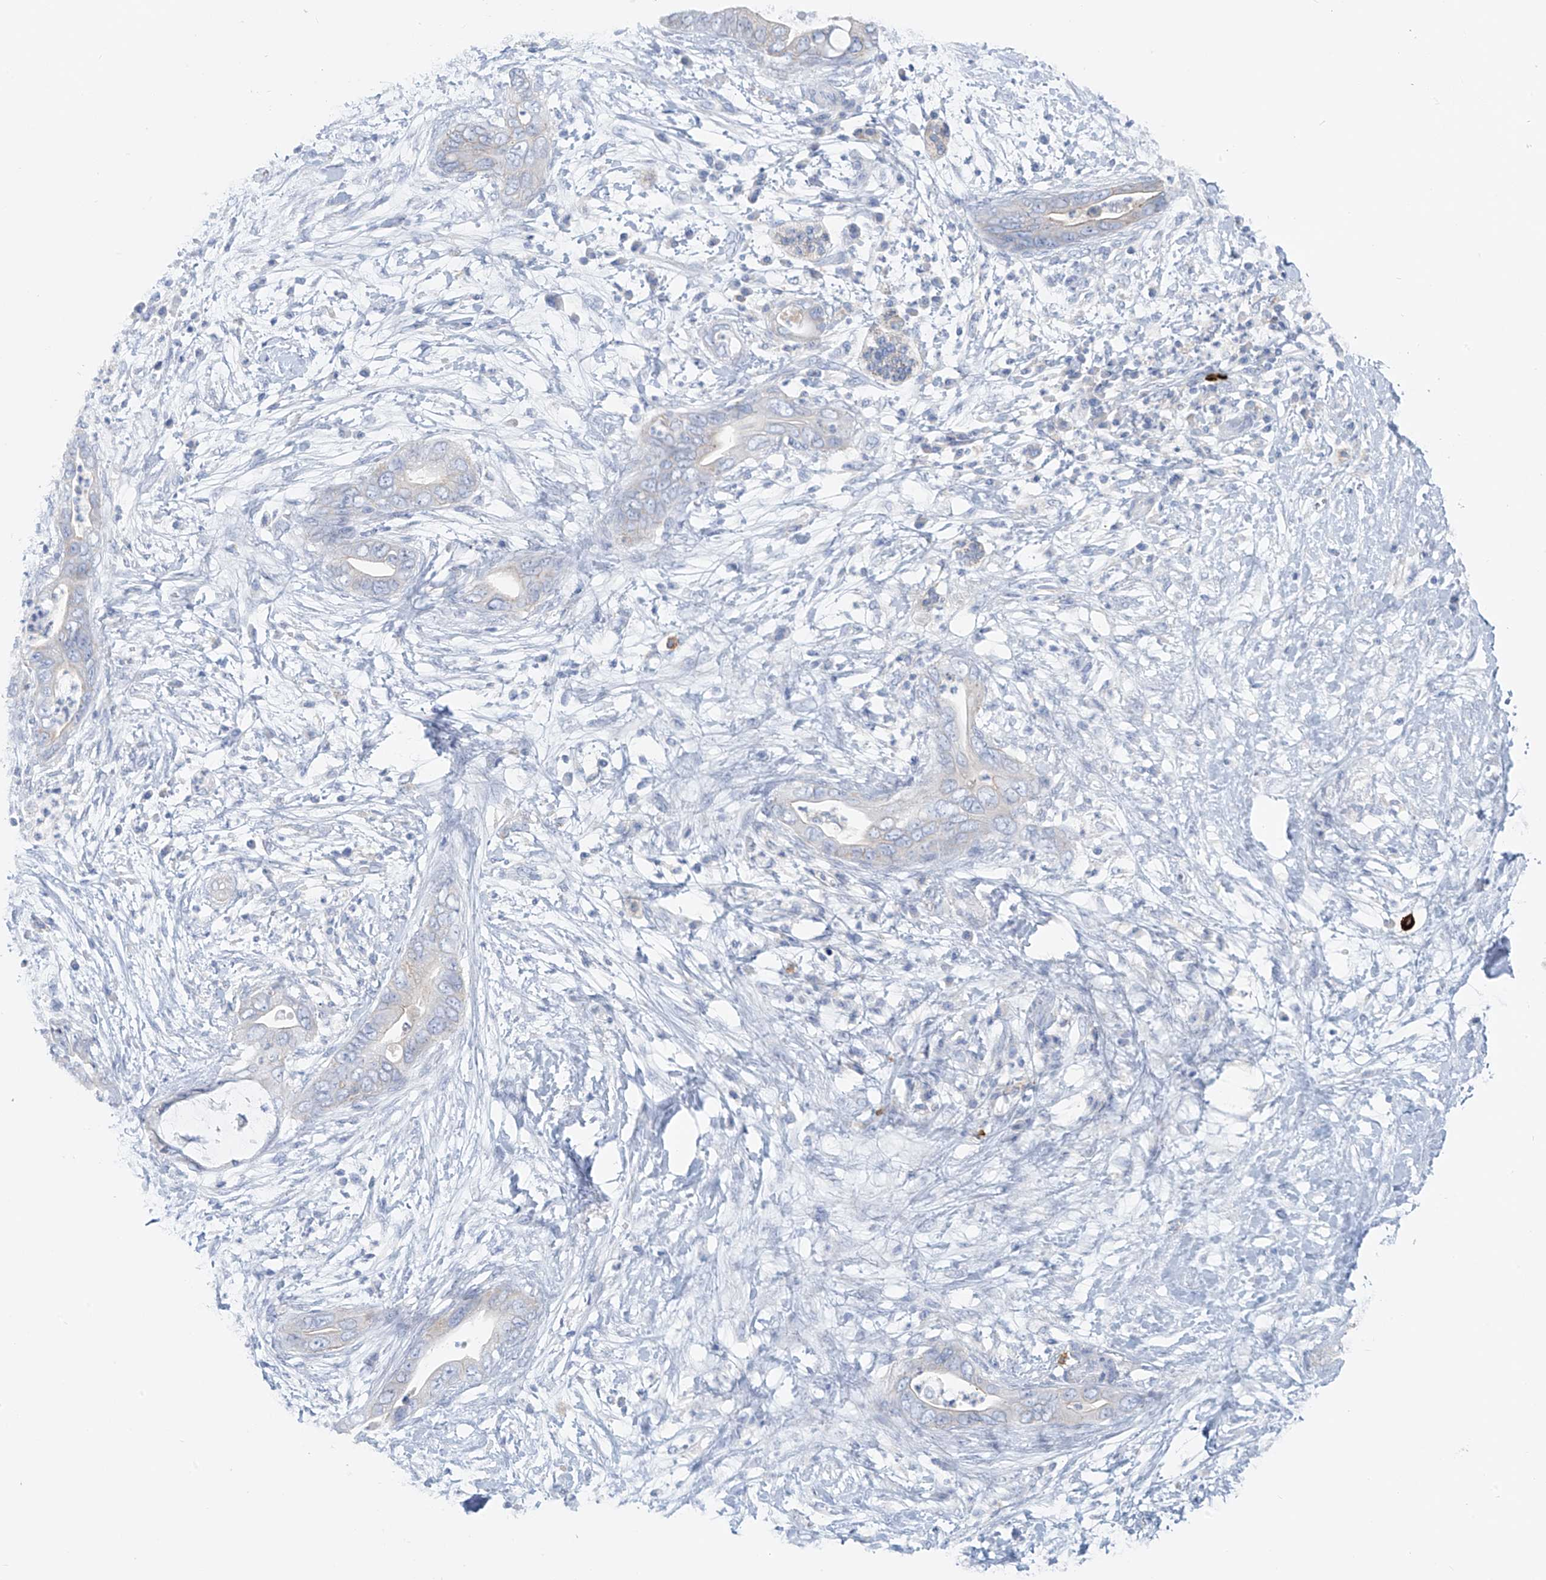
{"staining": {"intensity": "negative", "quantity": "none", "location": "none"}, "tissue": "pancreatic cancer", "cell_type": "Tumor cells", "image_type": "cancer", "snomed": [{"axis": "morphology", "description": "Adenocarcinoma, NOS"}, {"axis": "topography", "description": "Pancreas"}], "caption": "IHC photomicrograph of pancreatic cancer (adenocarcinoma) stained for a protein (brown), which reveals no staining in tumor cells. Brightfield microscopy of immunohistochemistry (IHC) stained with DAB (3,3'-diaminobenzidine) (brown) and hematoxylin (blue), captured at high magnification.", "gene": "POMGNT2", "patient": {"sex": "male", "age": 75}}